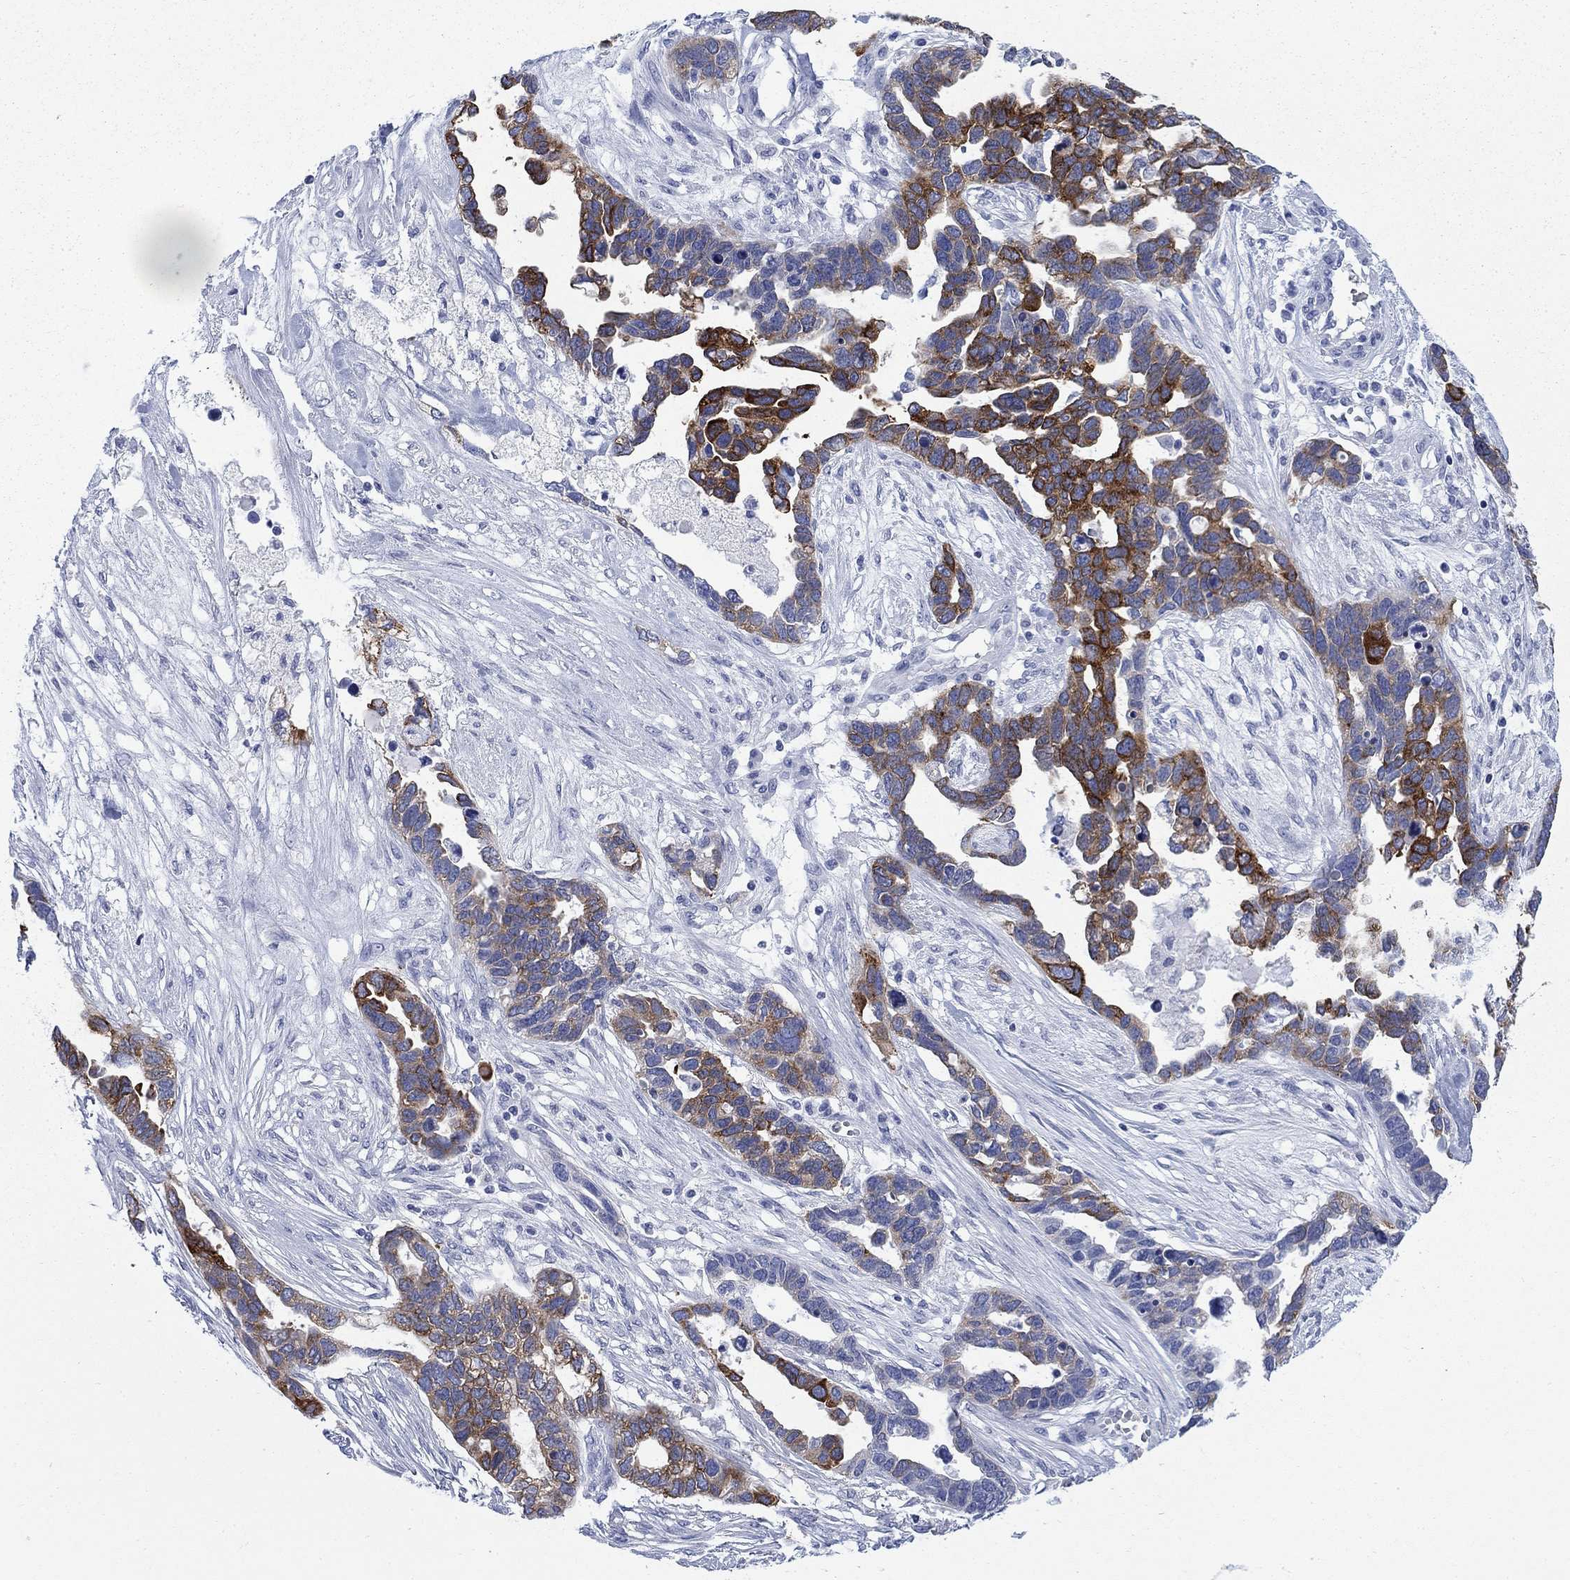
{"staining": {"intensity": "strong", "quantity": "25%-75%", "location": "cytoplasmic/membranous"}, "tissue": "ovarian cancer", "cell_type": "Tumor cells", "image_type": "cancer", "snomed": [{"axis": "morphology", "description": "Cystadenocarcinoma, serous, NOS"}, {"axis": "topography", "description": "Ovary"}], "caption": "Immunohistochemistry (IHC) histopathology image of human ovarian cancer (serous cystadenocarcinoma) stained for a protein (brown), which exhibits high levels of strong cytoplasmic/membranous staining in approximately 25%-75% of tumor cells.", "gene": "IGF2BP3", "patient": {"sex": "female", "age": 54}}